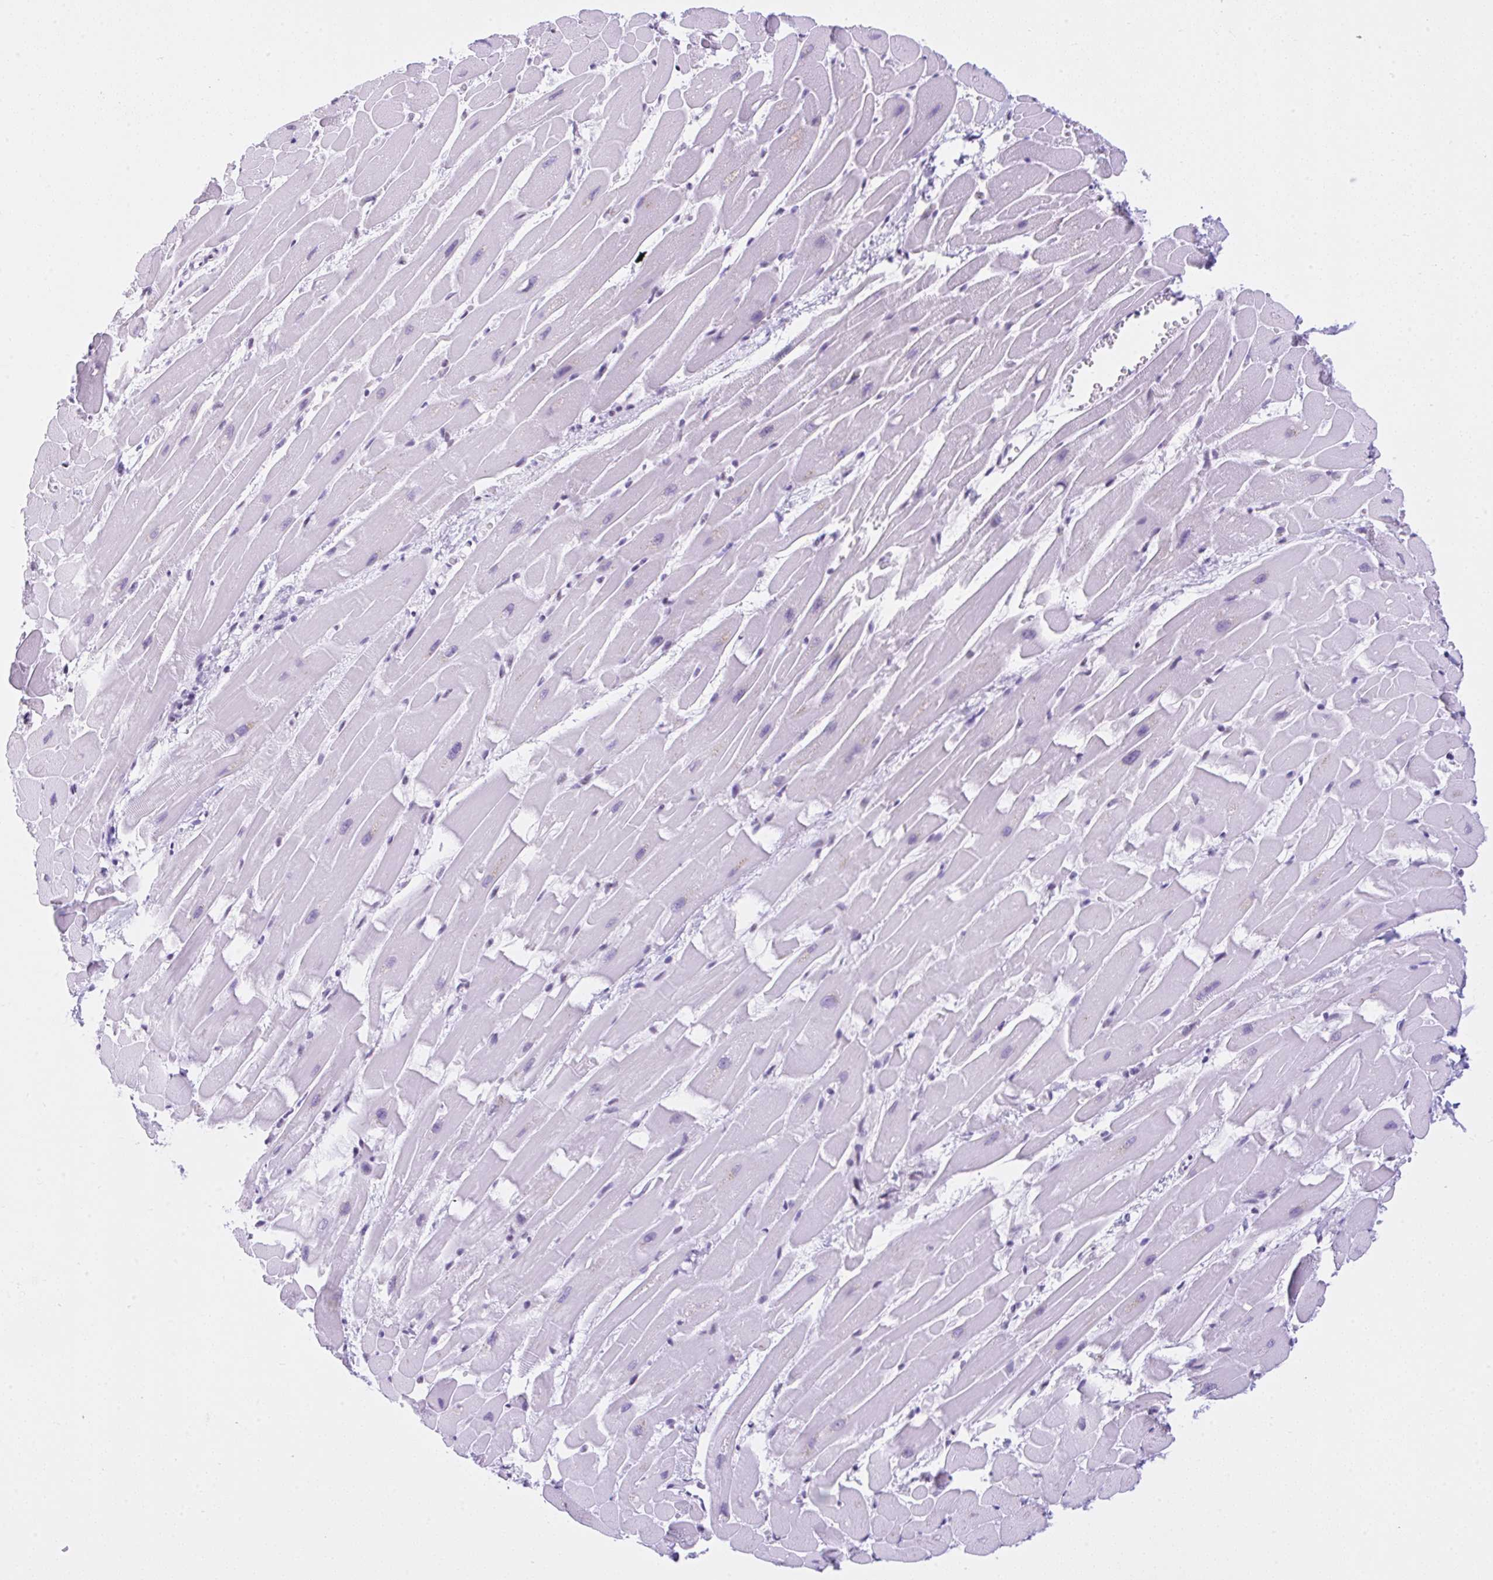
{"staining": {"intensity": "negative", "quantity": "none", "location": "none"}, "tissue": "heart muscle", "cell_type": "Cardiomyocytes", "image_type": "normal", "snomed": [{"axis": "morphology", "description": "Normal tissue, NOS"}, {"axis": "topography", "description": "Heart"}], "caption": "IHC histopathology image of normal heart muscle stained for a protein (brown), which reveals no positivity in cardiomyocytes.", "gene": "KRT27", "patient": {"sex": "male", "age": 37}}